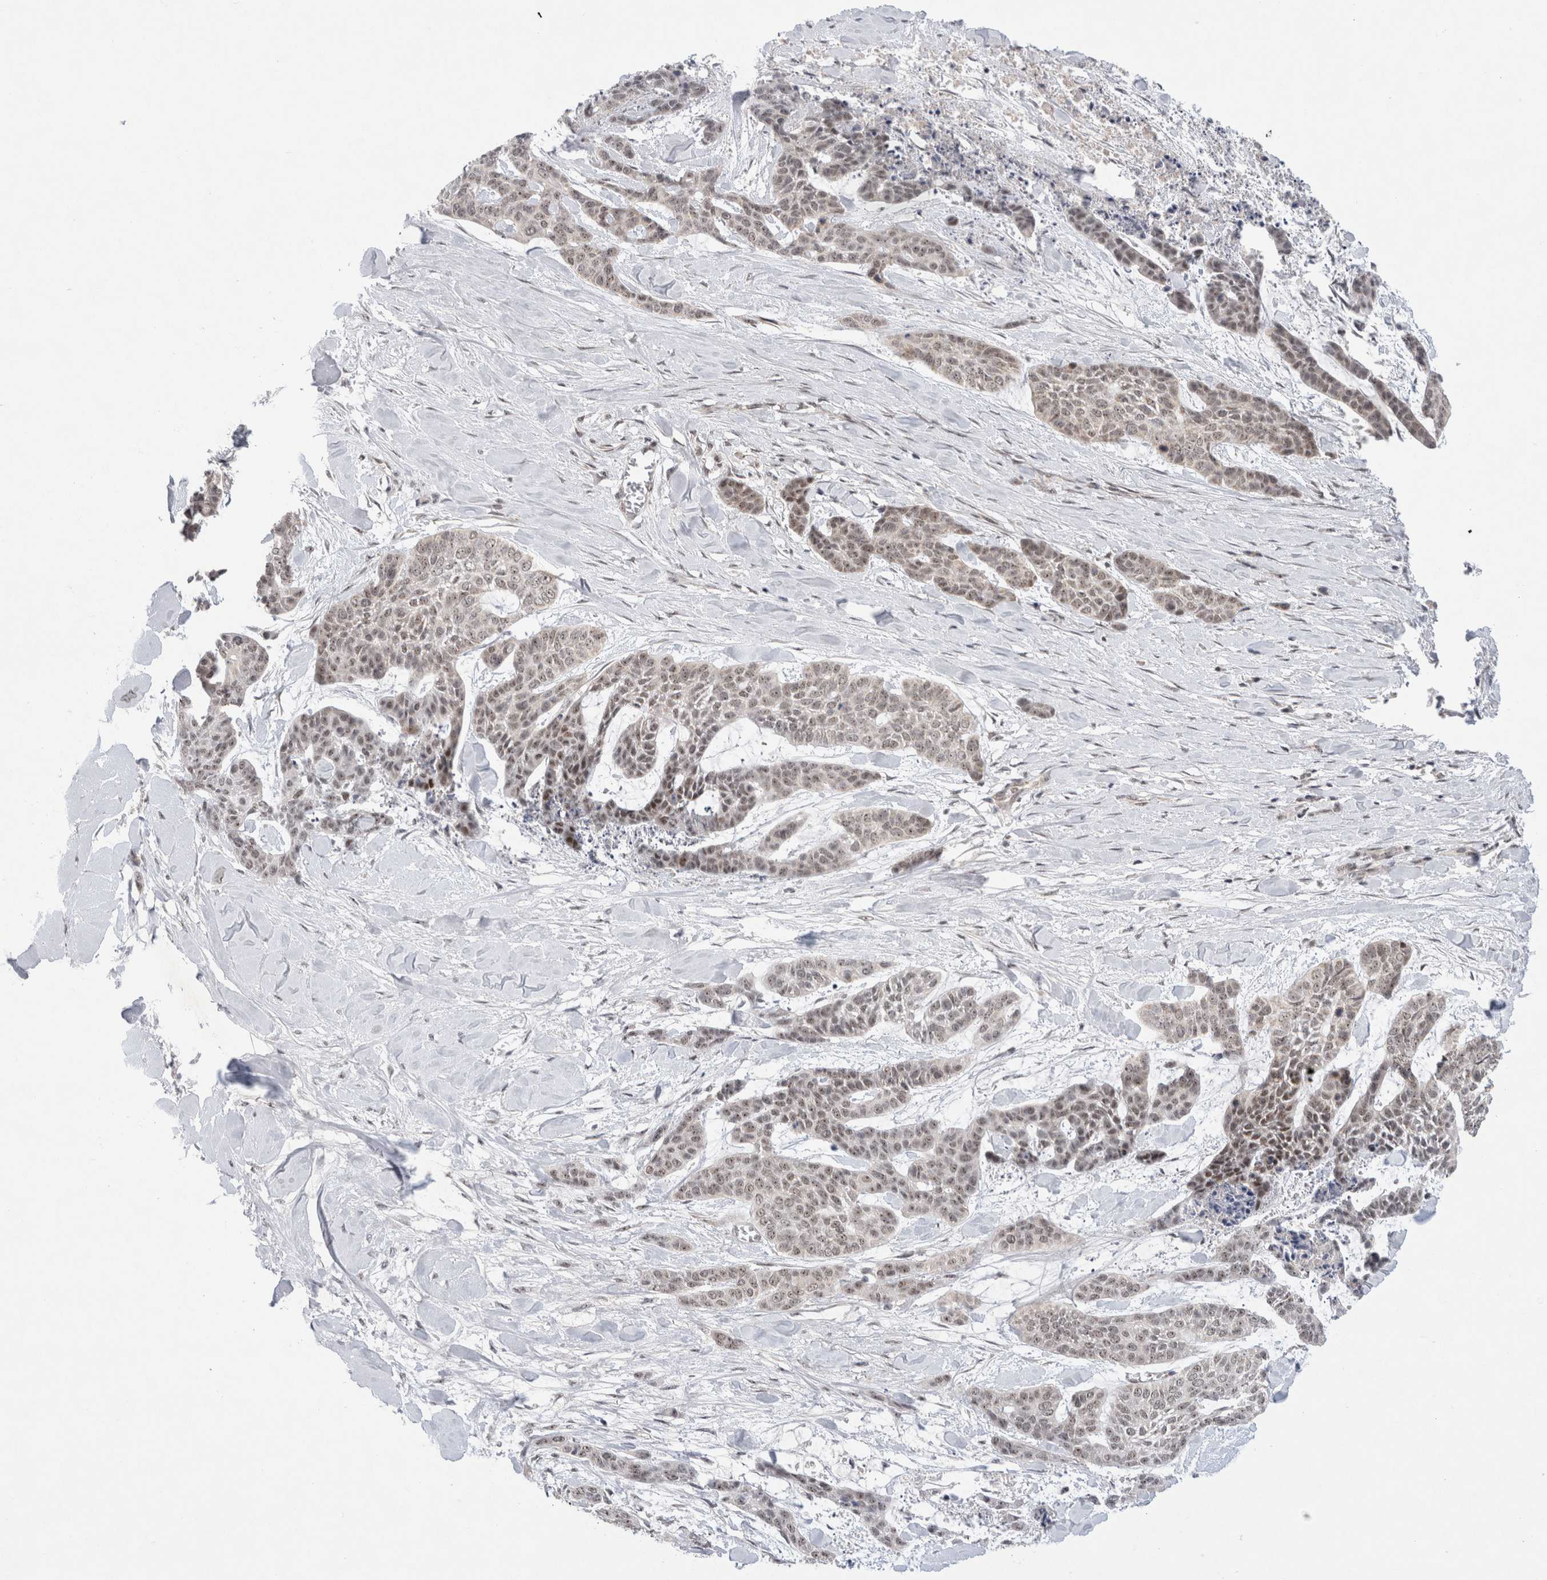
{"staining": {"intensity": "weak", "quantity": ">75%", "location": "nuclear"}, "tissue": "skin cancer", "cell_type": "Tumor cells", "image_type": "cancer", "snomed": [{"axis": "morphology", "description": "Basal cell carcinoma"}, {"axis": "topography", "description": "Skin"}], "caption": "Immunohistochemical staining of human skin cancer (basal cell carcinoma) displays weak nuclear protein staining in about >75% of tumor cells.", "gene": "MRPL37", "patient": {"sex": "female", "age": 64}}